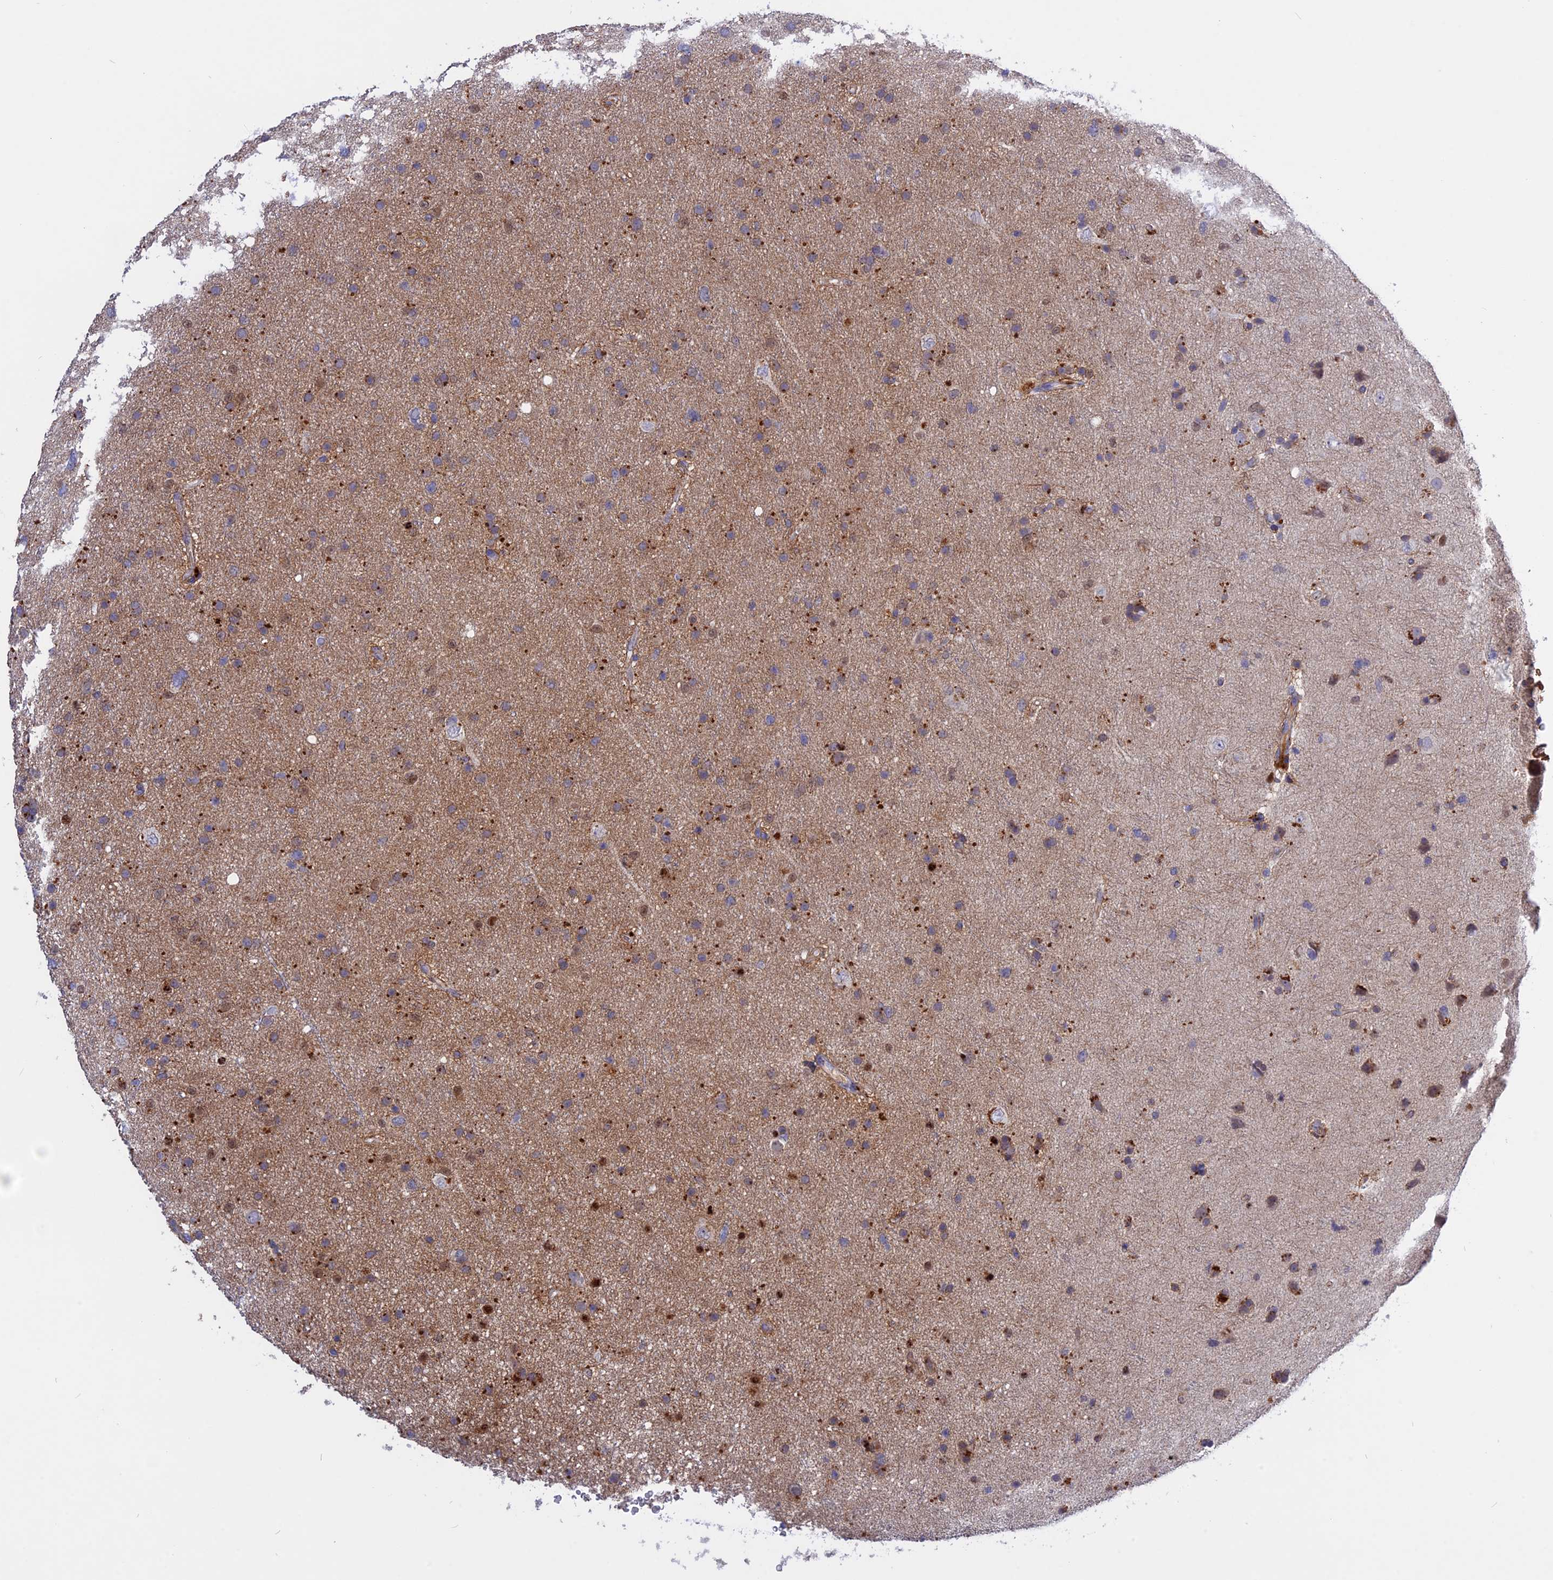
{"staining": {"intensity": "moderate", "quantity": ">75%", "location": "cytoplasmic/membranous"}, "tissue": "glioma", "cell_type": "Tumor cells", "image_type": "cancer", "snomed": [{"axis": "morphology", "description": "Glioma, malignant, Low grade"}, {"axis": "topography", "description": "Cerebral cortex"}], "caption": "Moderate cytoplasmic/membranous expression is present in about >75% of tumor cells in glioma. (DAB (3,3'-diaminobenzidine) = brown stain, brightfield microscopy at high magnification).", "gene": "GK5", "patient": {"sex": "female", "age": 39}}